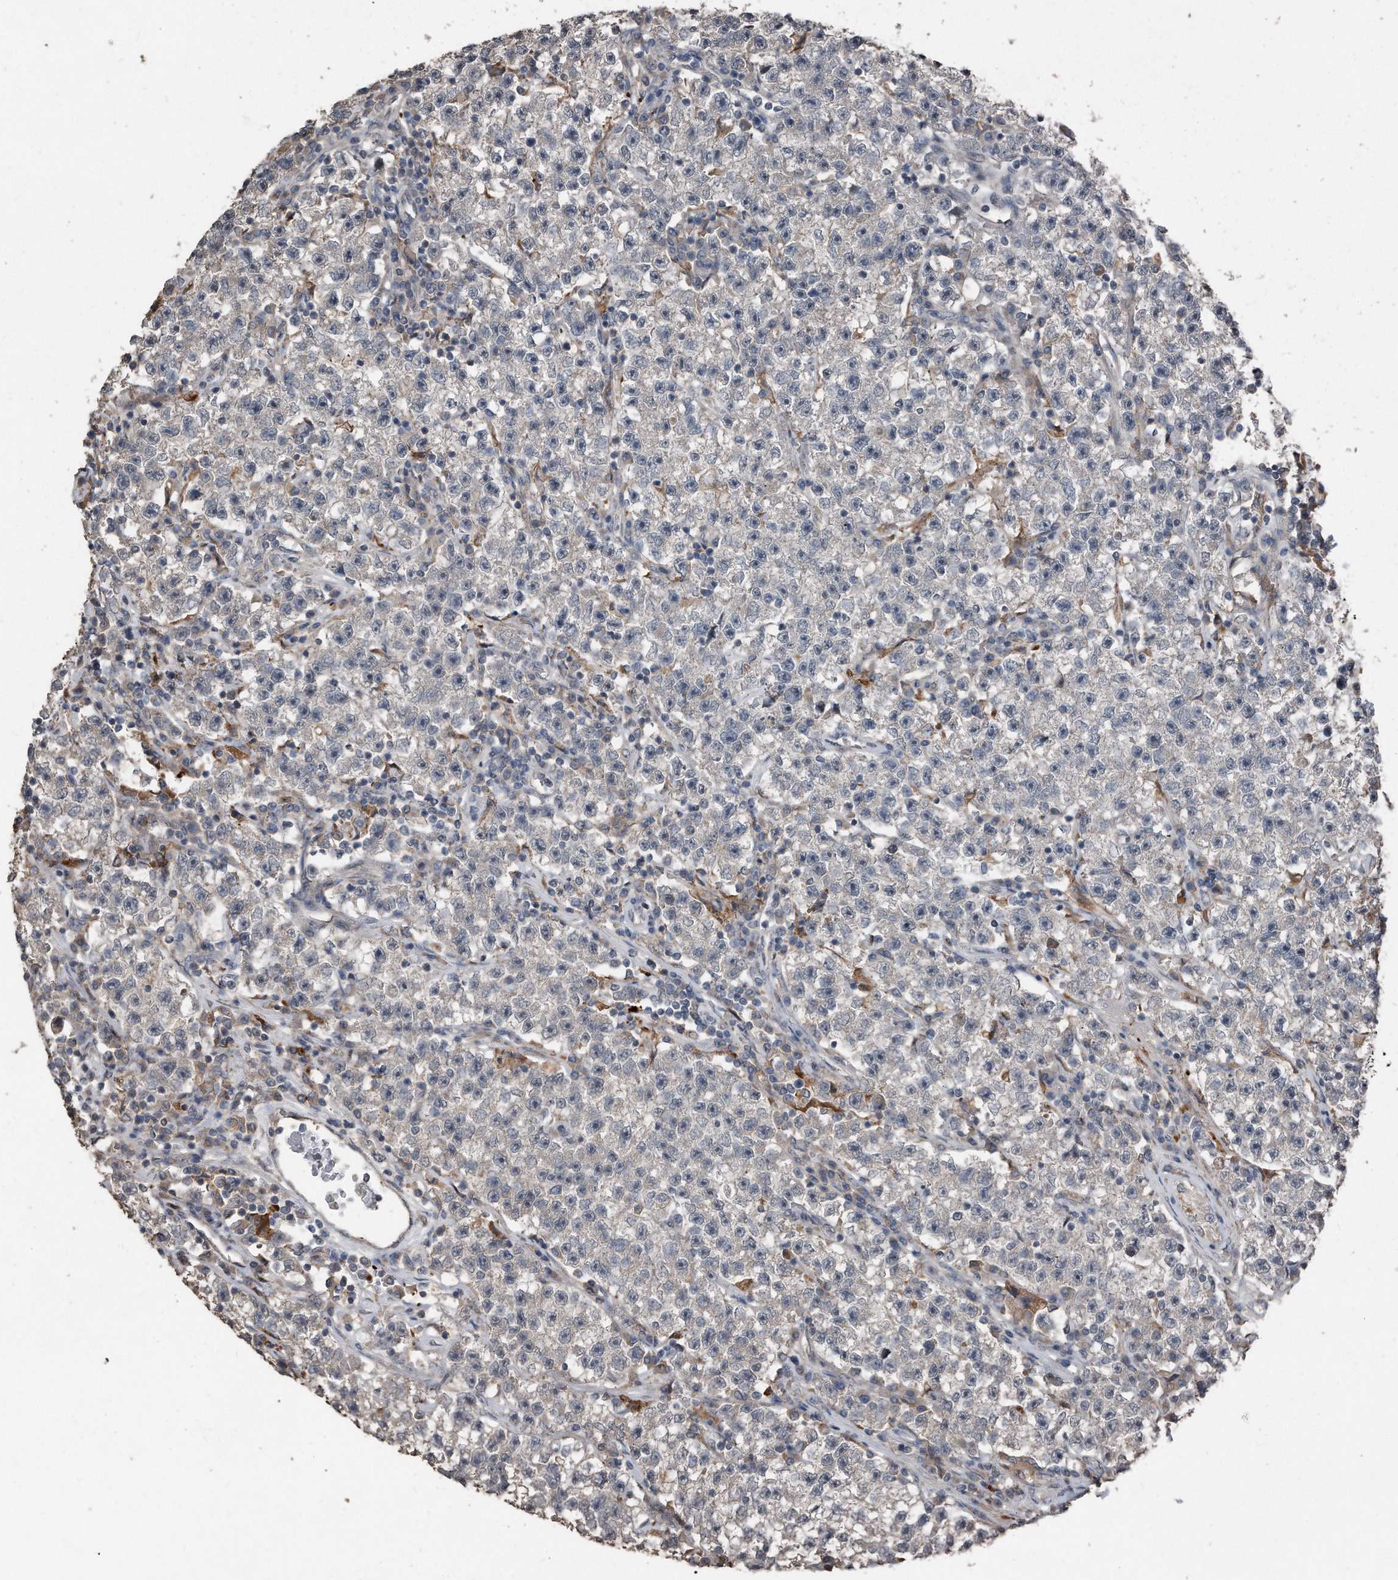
{"staining": {"intensity": "negative", "quantity": "none", "location": "none"}, "tissue": "testis cancer", "cell_type": "Tumor cells", "image_type": "cancer", "snomed": [{"axis": "morphology", "description": "Seminoma, NOS"}, {"axis": "topography", "description": "Testis"}], "caption": "This is a histopathology image of IHC staining of testis cancer (seminoma), which shows no staining in tumor cells.", "gene": "ANKRD10", "patient": {"sex": "male", "age": 22}}